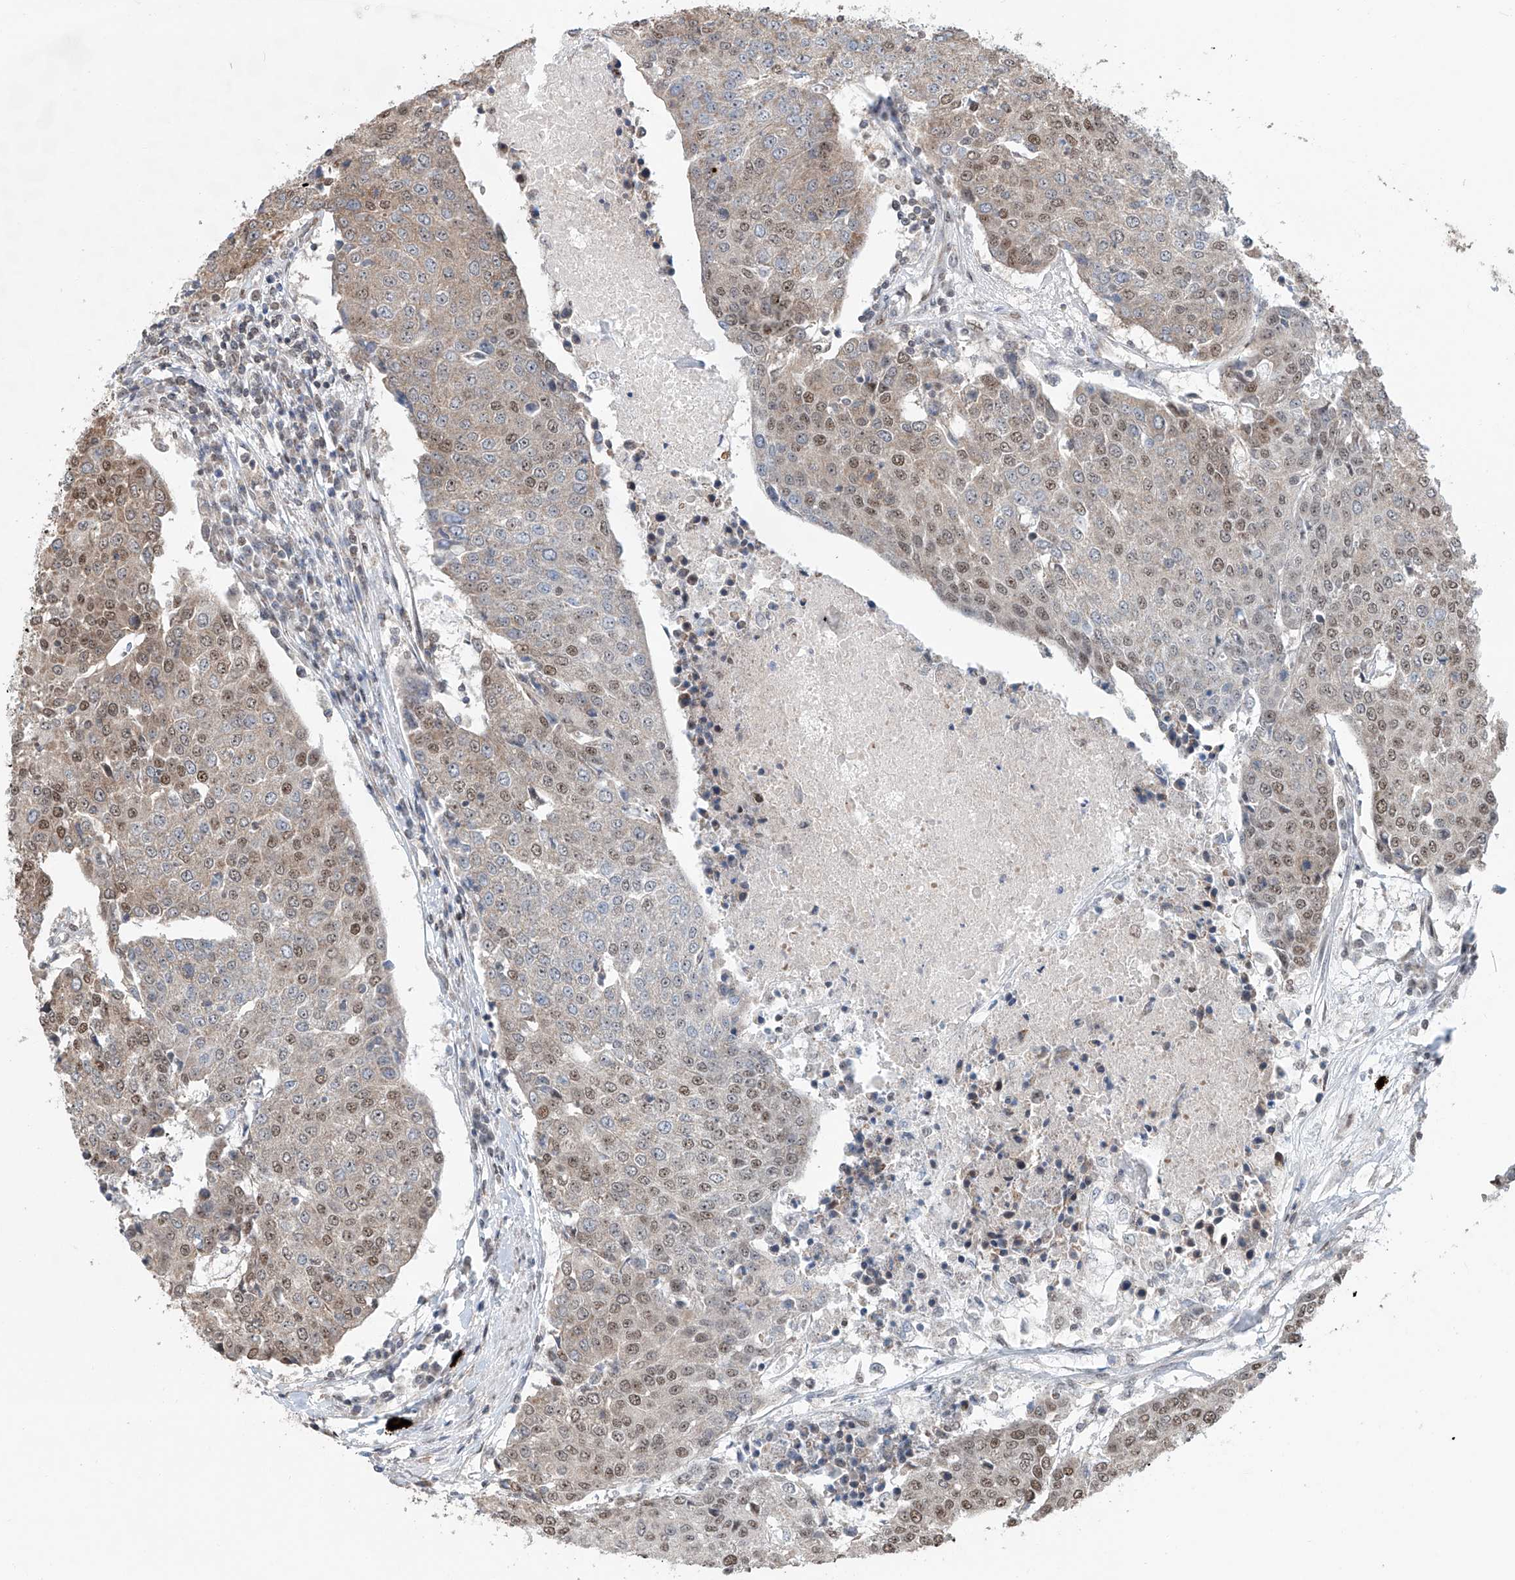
{"staining": {"intensity": "moderate", "quantity": "25%-75%", "location": "nuclear"}, "tissue": "urothelial cancer", "cell_type": "Tumor cells", "image_type": "cancer", "snomed": [{"axis": "morphology", "description": "Urothelial carcinoma, High grade"}, {"axis": "topography", "description": "Urinary bladder"}], "caption": "Immunohistochemical staining of urothelial carcinoma (high-grade) shows moderate nuclear protein expression in approximately 25%-75% of tumor cells.", "gene": "SDE2", "patient": {"sex": "female", "age": 85}}